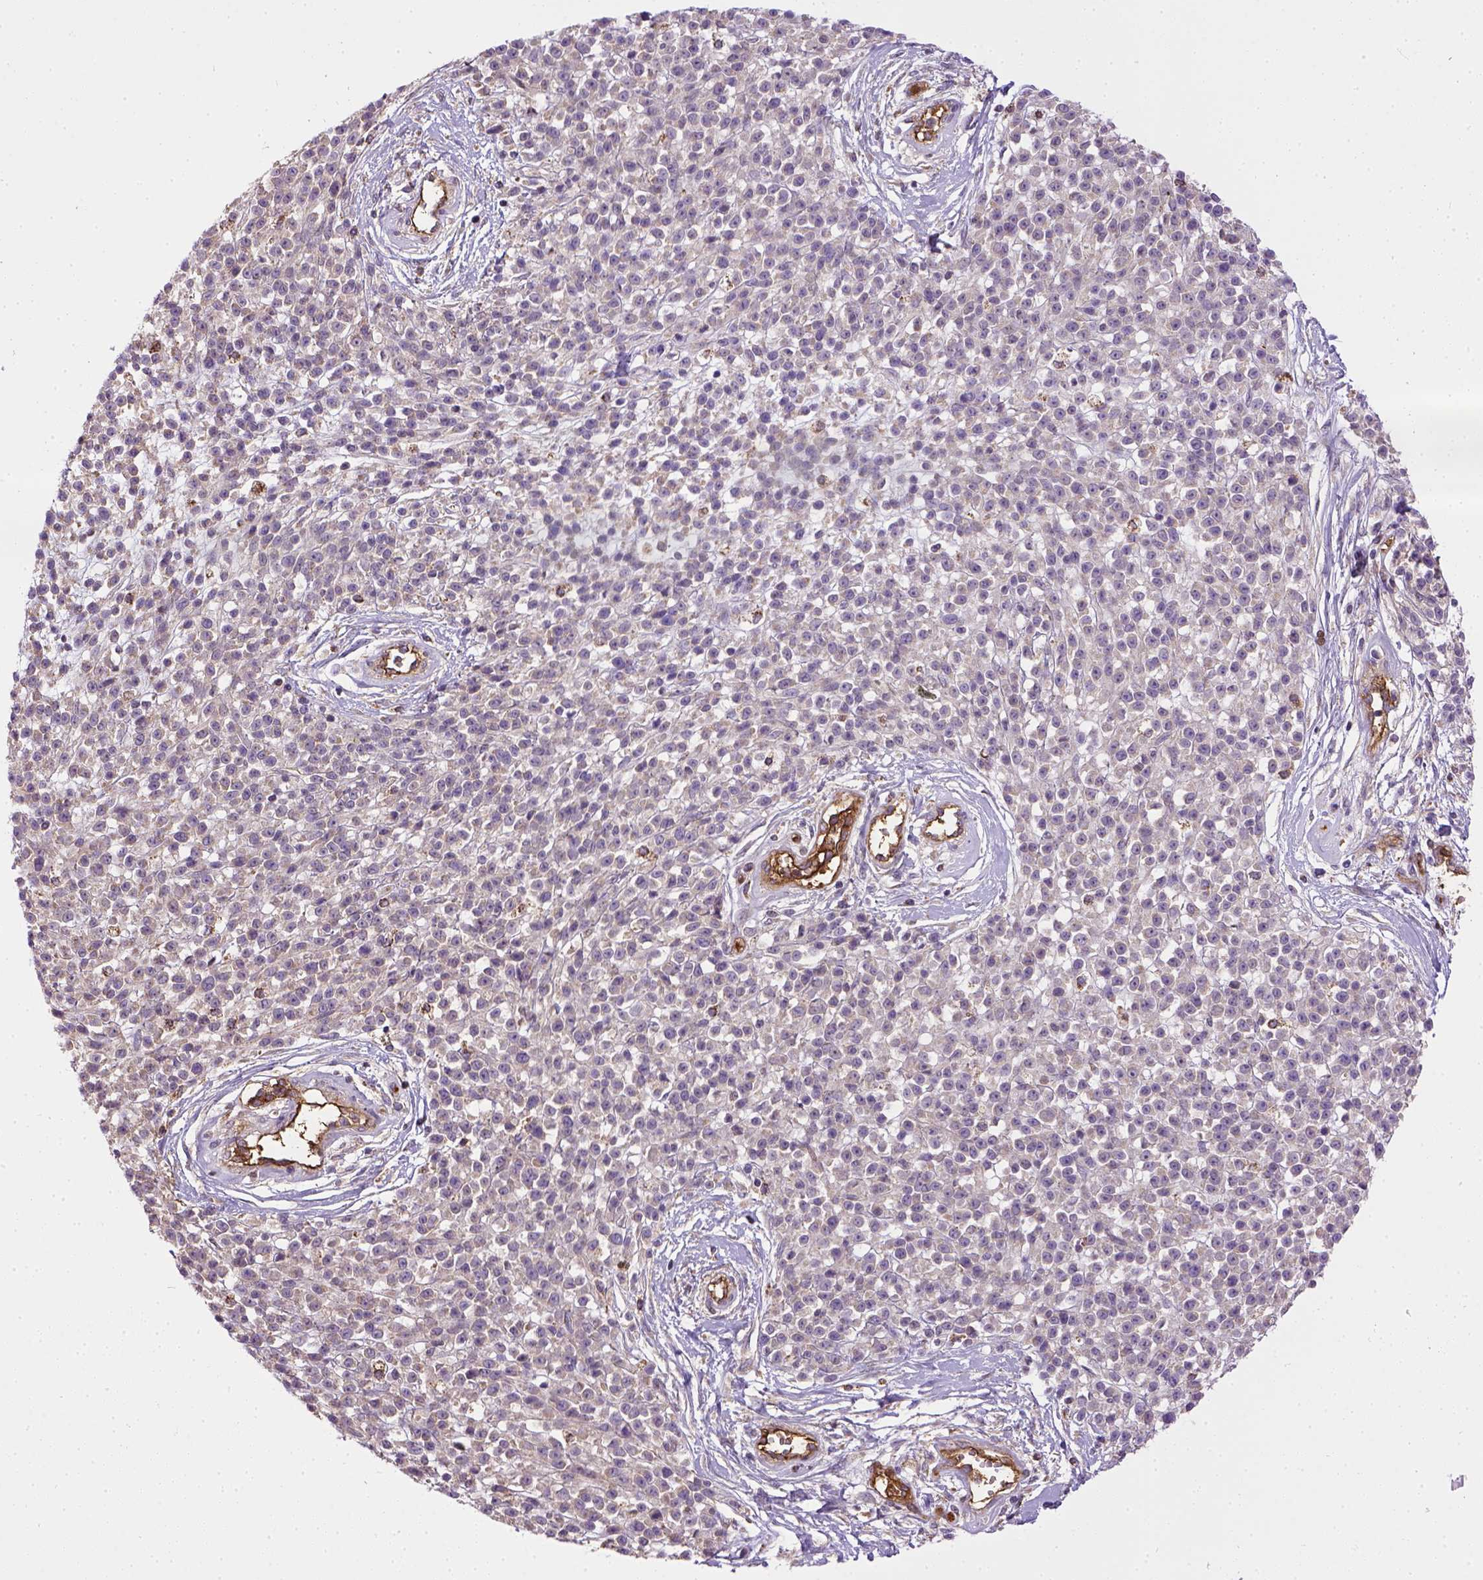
{"staining": {"intensity": "negative", "quantity": "none", "location": "none"}, "tissue": "melanoma", "cell_type": "Tumor cells", "image_type": "cancer", "snomed": [{"axis": "morphology", "description": "Malignant melanoma, NOS"}, {"axis": "topography", "description": "Skin"}, {"axis": "topography", "description": "Skin of trunk"}], "caption": "IHC of melanoma exhibits no staining in tumor cells.", "gene": "ENG", "patient": {"sex": "male", "age": 74}}